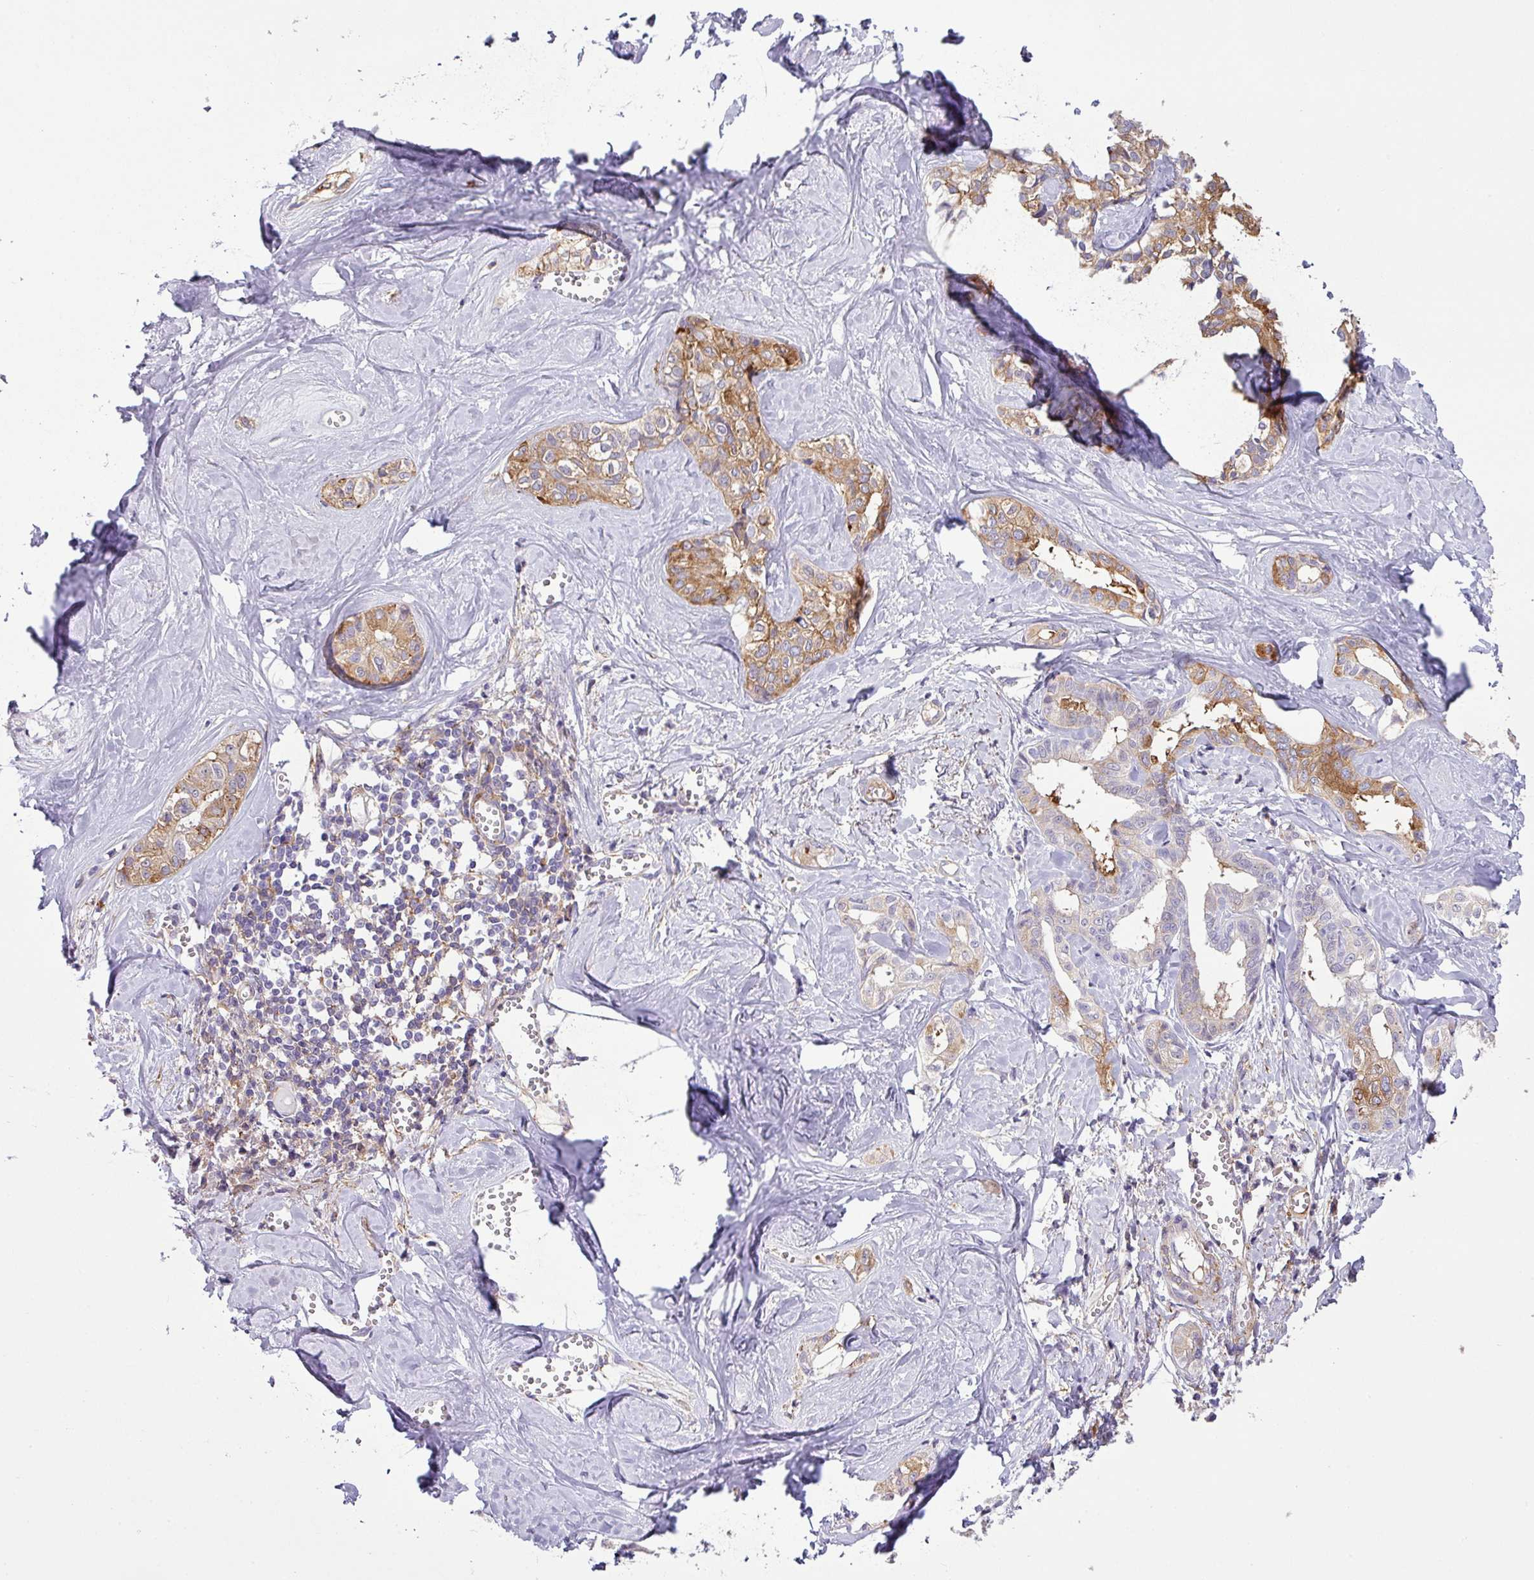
{"staining": {"intensity": "moderate", "quantity": "25%-75%", "location": "cytoplasmic/membranous"}, "tissue": "liver cancer", "cell_type": "Tumor cells", "image_type": "cancer", "snomed": [{"axis": "morphology", "description": "Cholangiocarcinoma"}, {"axis": "topography", "description": "Liver"}], "caption": "Cholangiocarcinoma (liver) stained with DAB IHC displays medium levels of moderate cytoplasmic/membranous staining in about 25%-75% of tumor cells.", "gene": "XNDC1N", "patient": {"sex": "female", "age": 77}}